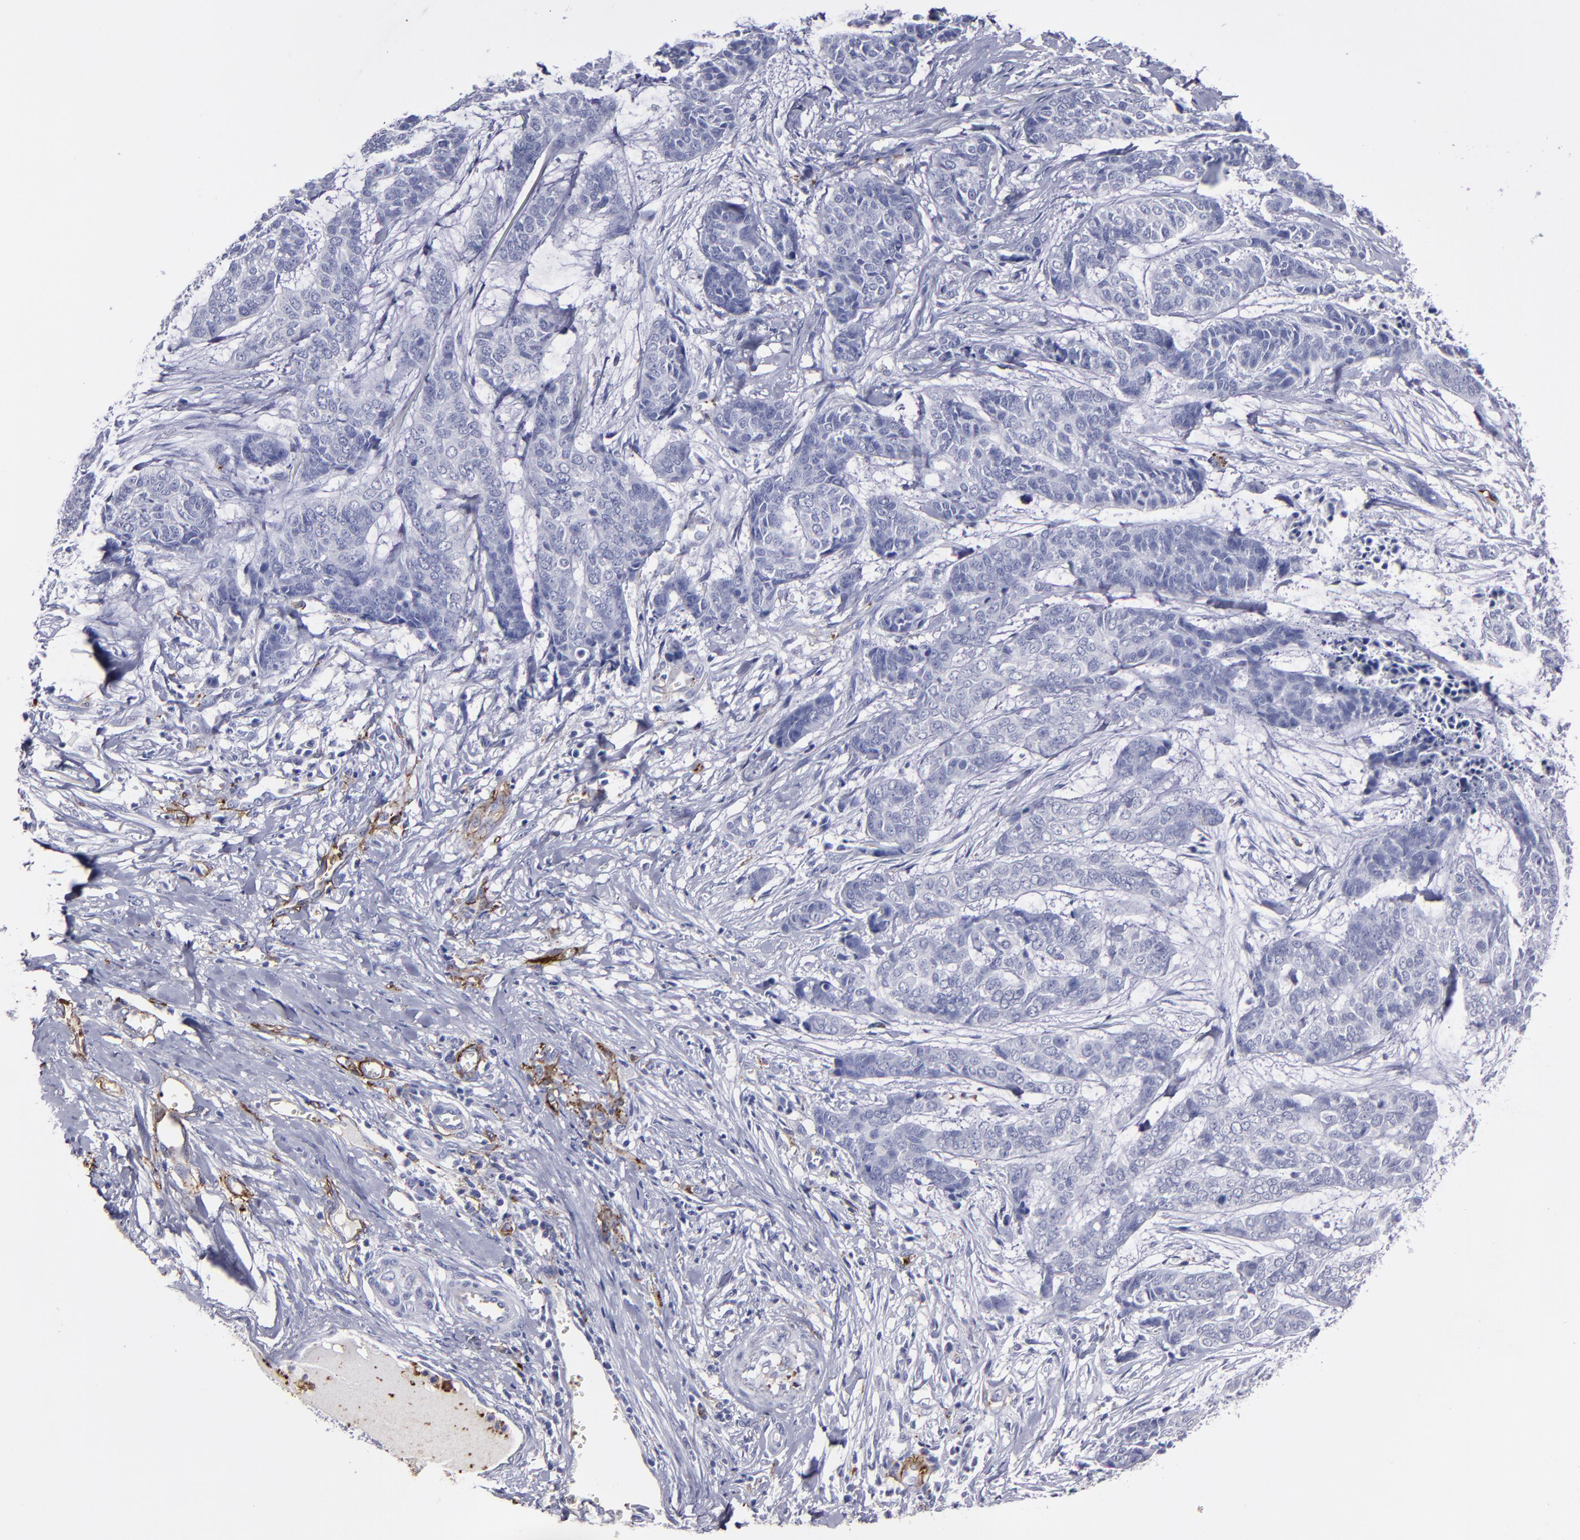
{"staining": {"intensity": "negative", "quantity": "none", "location": "none"}, "tissue": "skin cancer", "cell_type": "Tumor cells", "image_type": "cancer", "snomed": [{"axis": "morphology", "description": "Basal cell carcinoma"}, {"axis": "topography", "description": "Skin"}], "caption": "Micrograph shows no significant protein expression in tumor cells of skin cancer. Nuclei are stained in blue.", "gene": "CD36", "patient": {"sex": "female", "age": 64}}